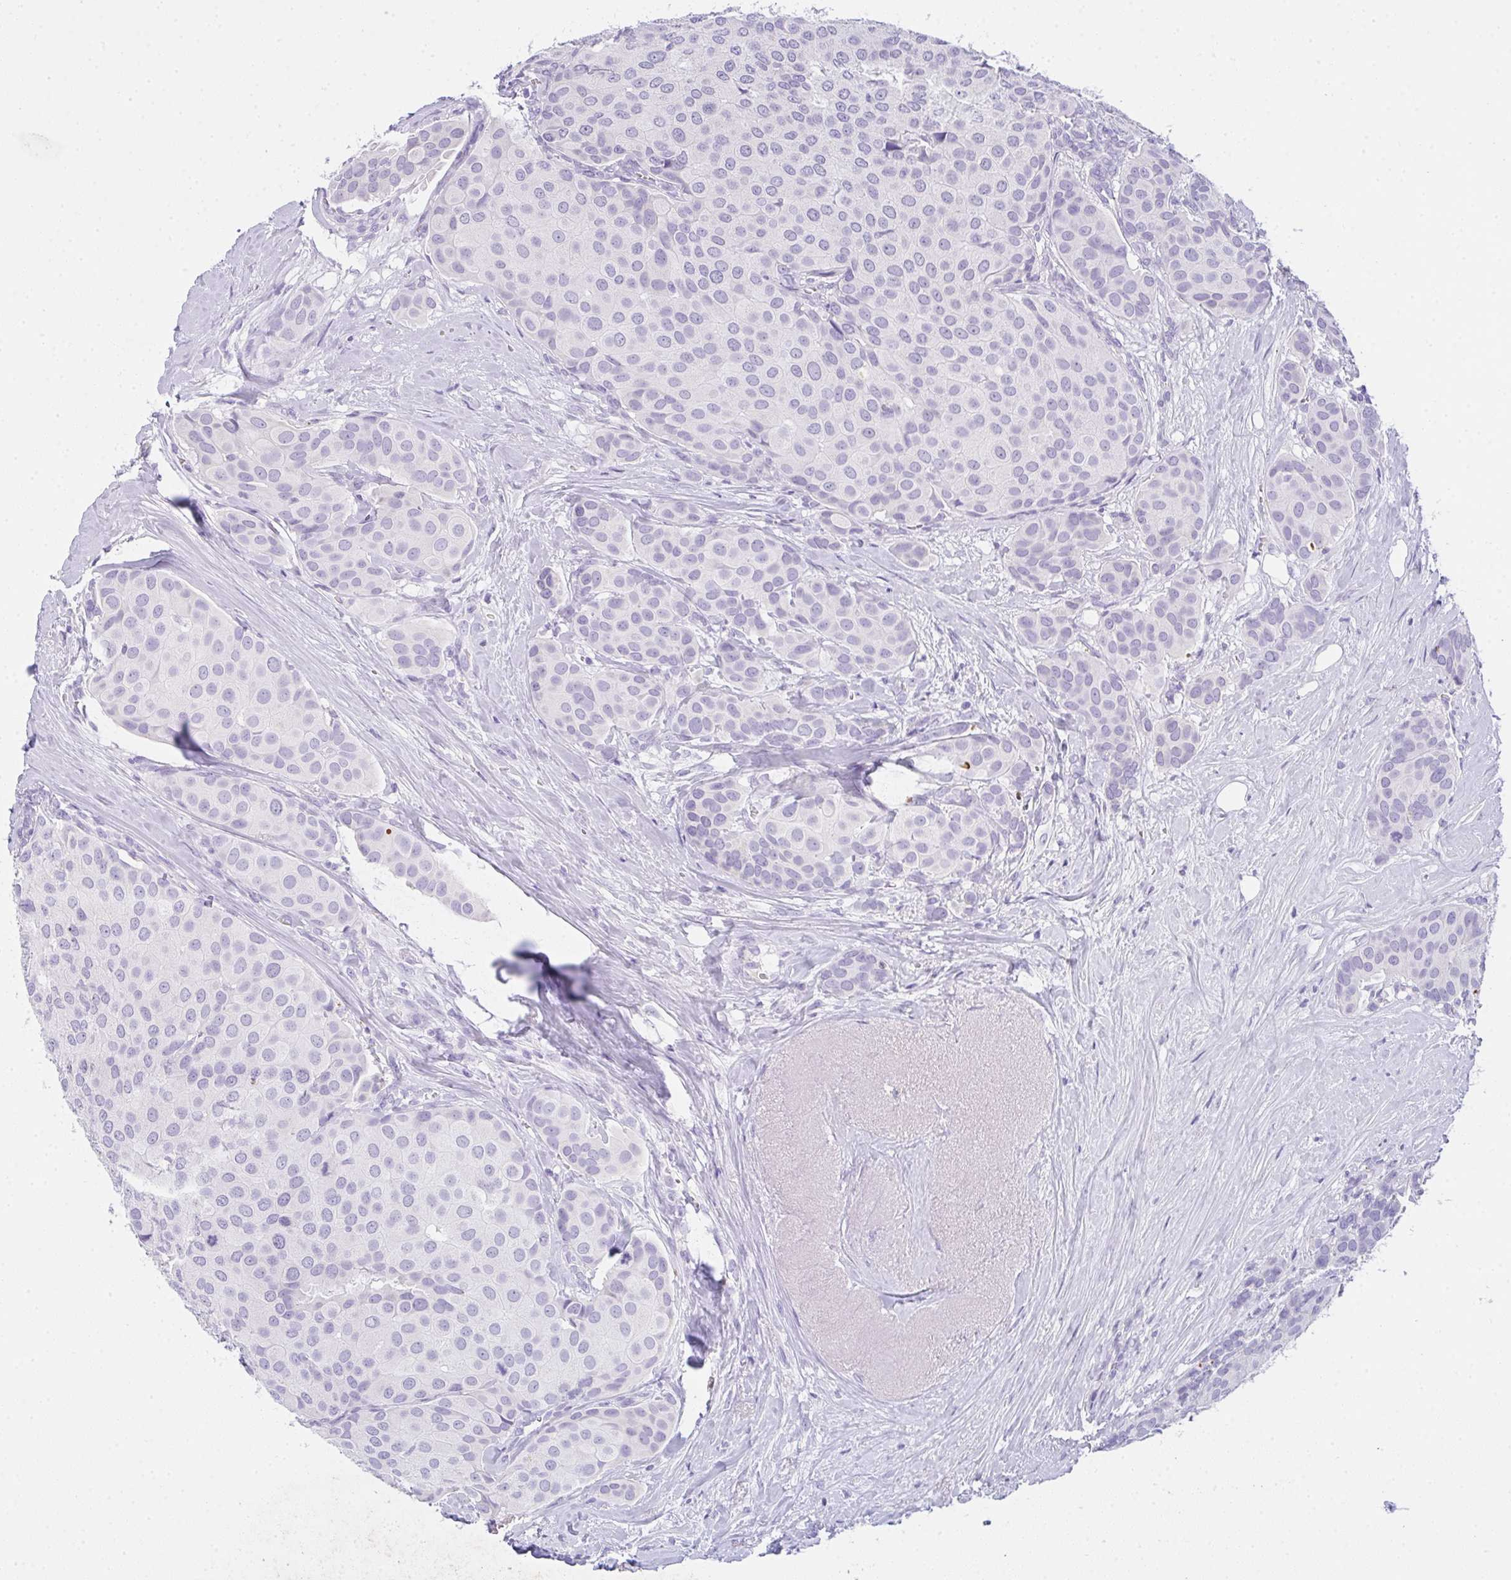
{"staining": {"intensity": "negative", "quantity": "none", "location": "none"}, "tissue": "breast cancer", "cell_type": "Tumor cells", "image_type": "cancer", "snomed": [{"axis": "morphology", "description": "Duct carcinoma"}, {"axis": "topography", "description": "Breast"}], "caption": "Protein analysis of breast cancer (infiltrating ductal carcinoma) demonstrates no significant positivity in tumor cells.", "gene": "COX7B", "patient": {"sex": "female", "age": 70}}